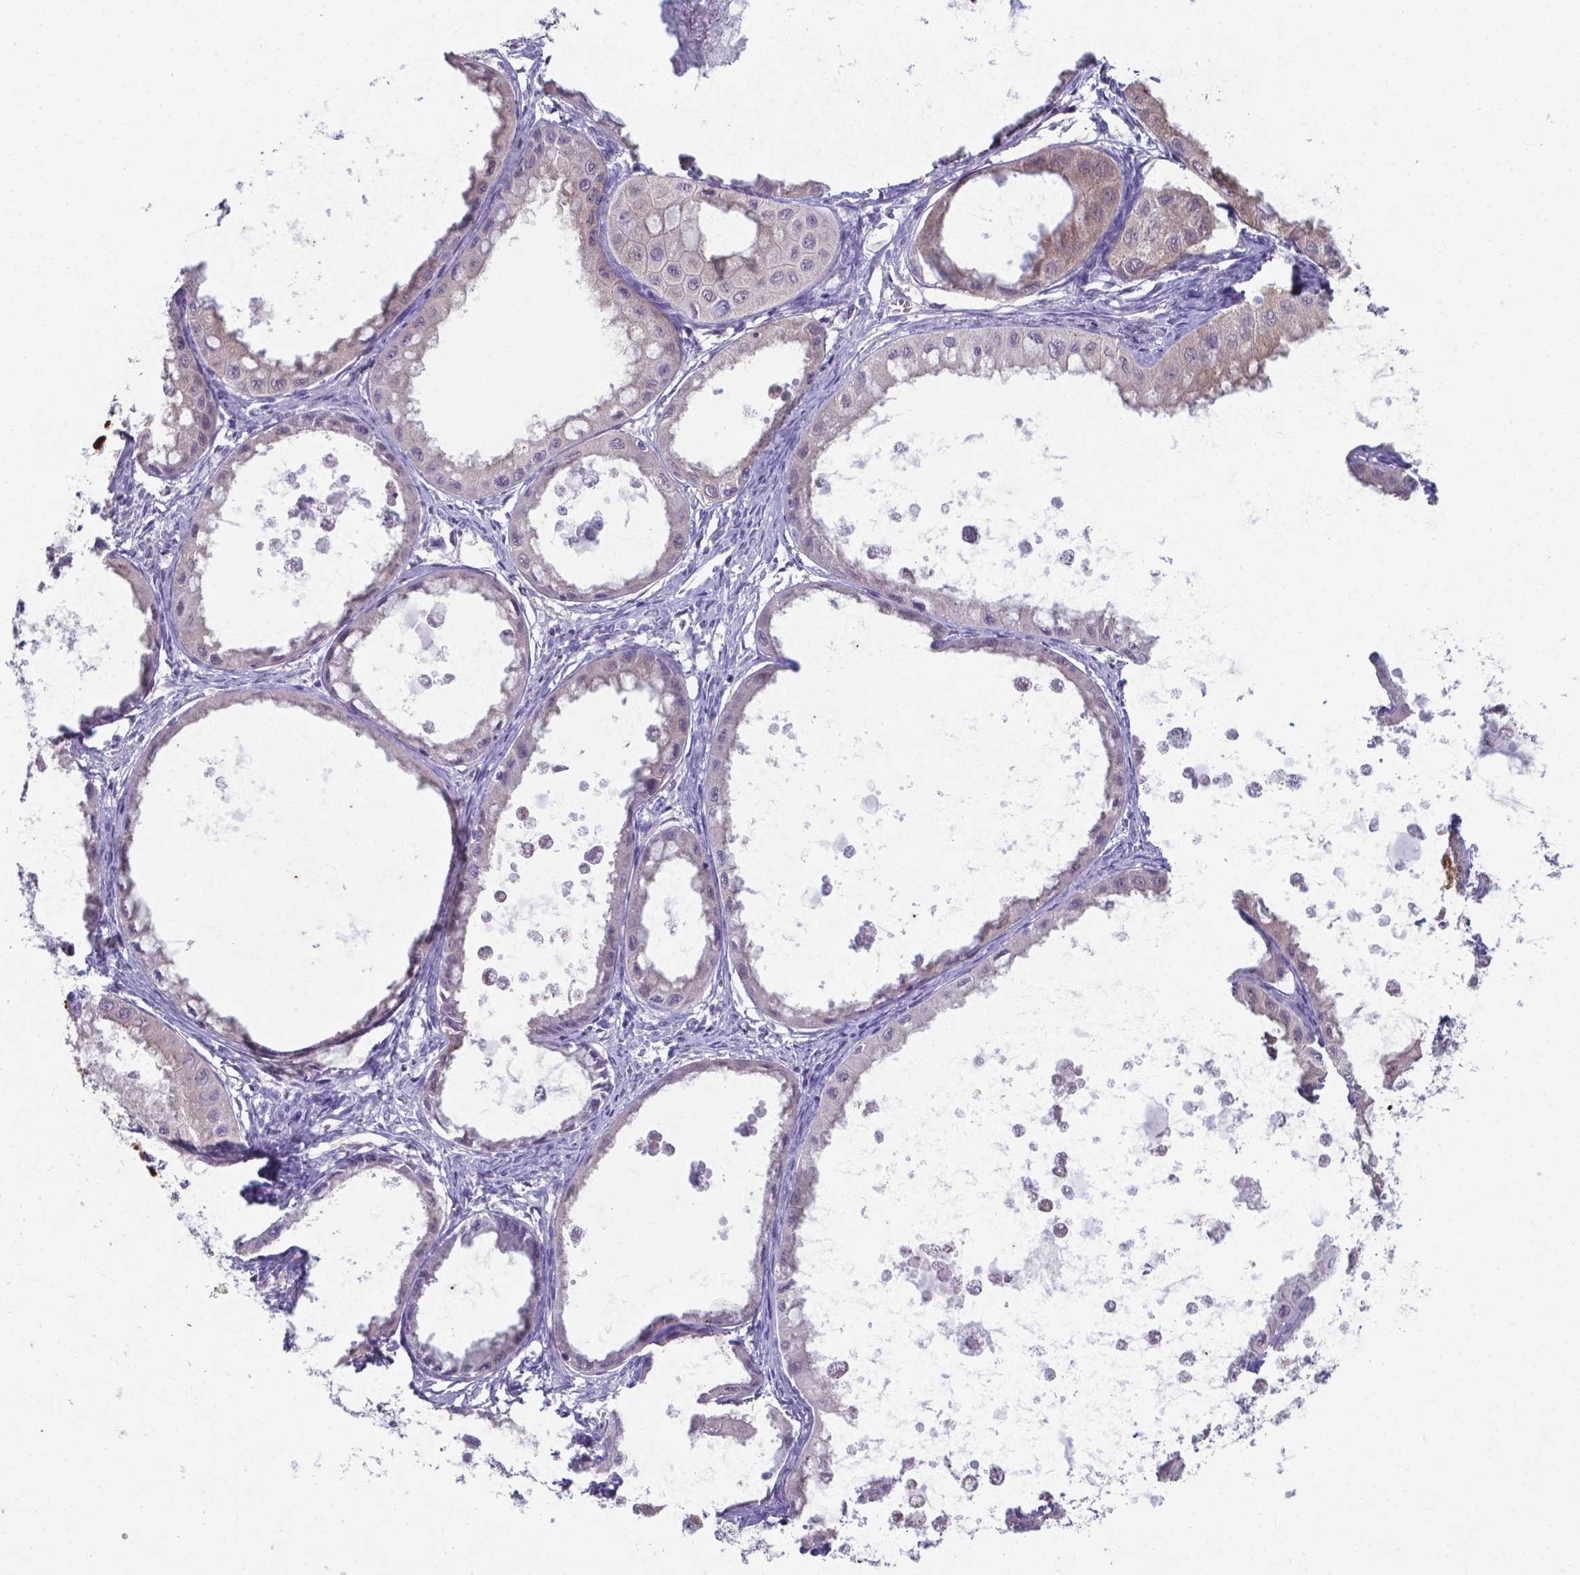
{"staining": {"intensity": "negative", "quantity": "none", "location": "none"}, "tissue": "ovarian cancer", "cell_type": "Tumor cells", "image_type": "cancer", "snomed": [{"axis": "morphology", "description": "Cystadenocarcinoma, mucinous, NOS"}, {"axis": "topography", "description": "Ovary"}], "caption": "There is no significant positivity in tumor cells of ovarian mucinous cystadenocarcinoma.", "gene": "AP5B1", "patient": {"sex": "female", "age": 64}}